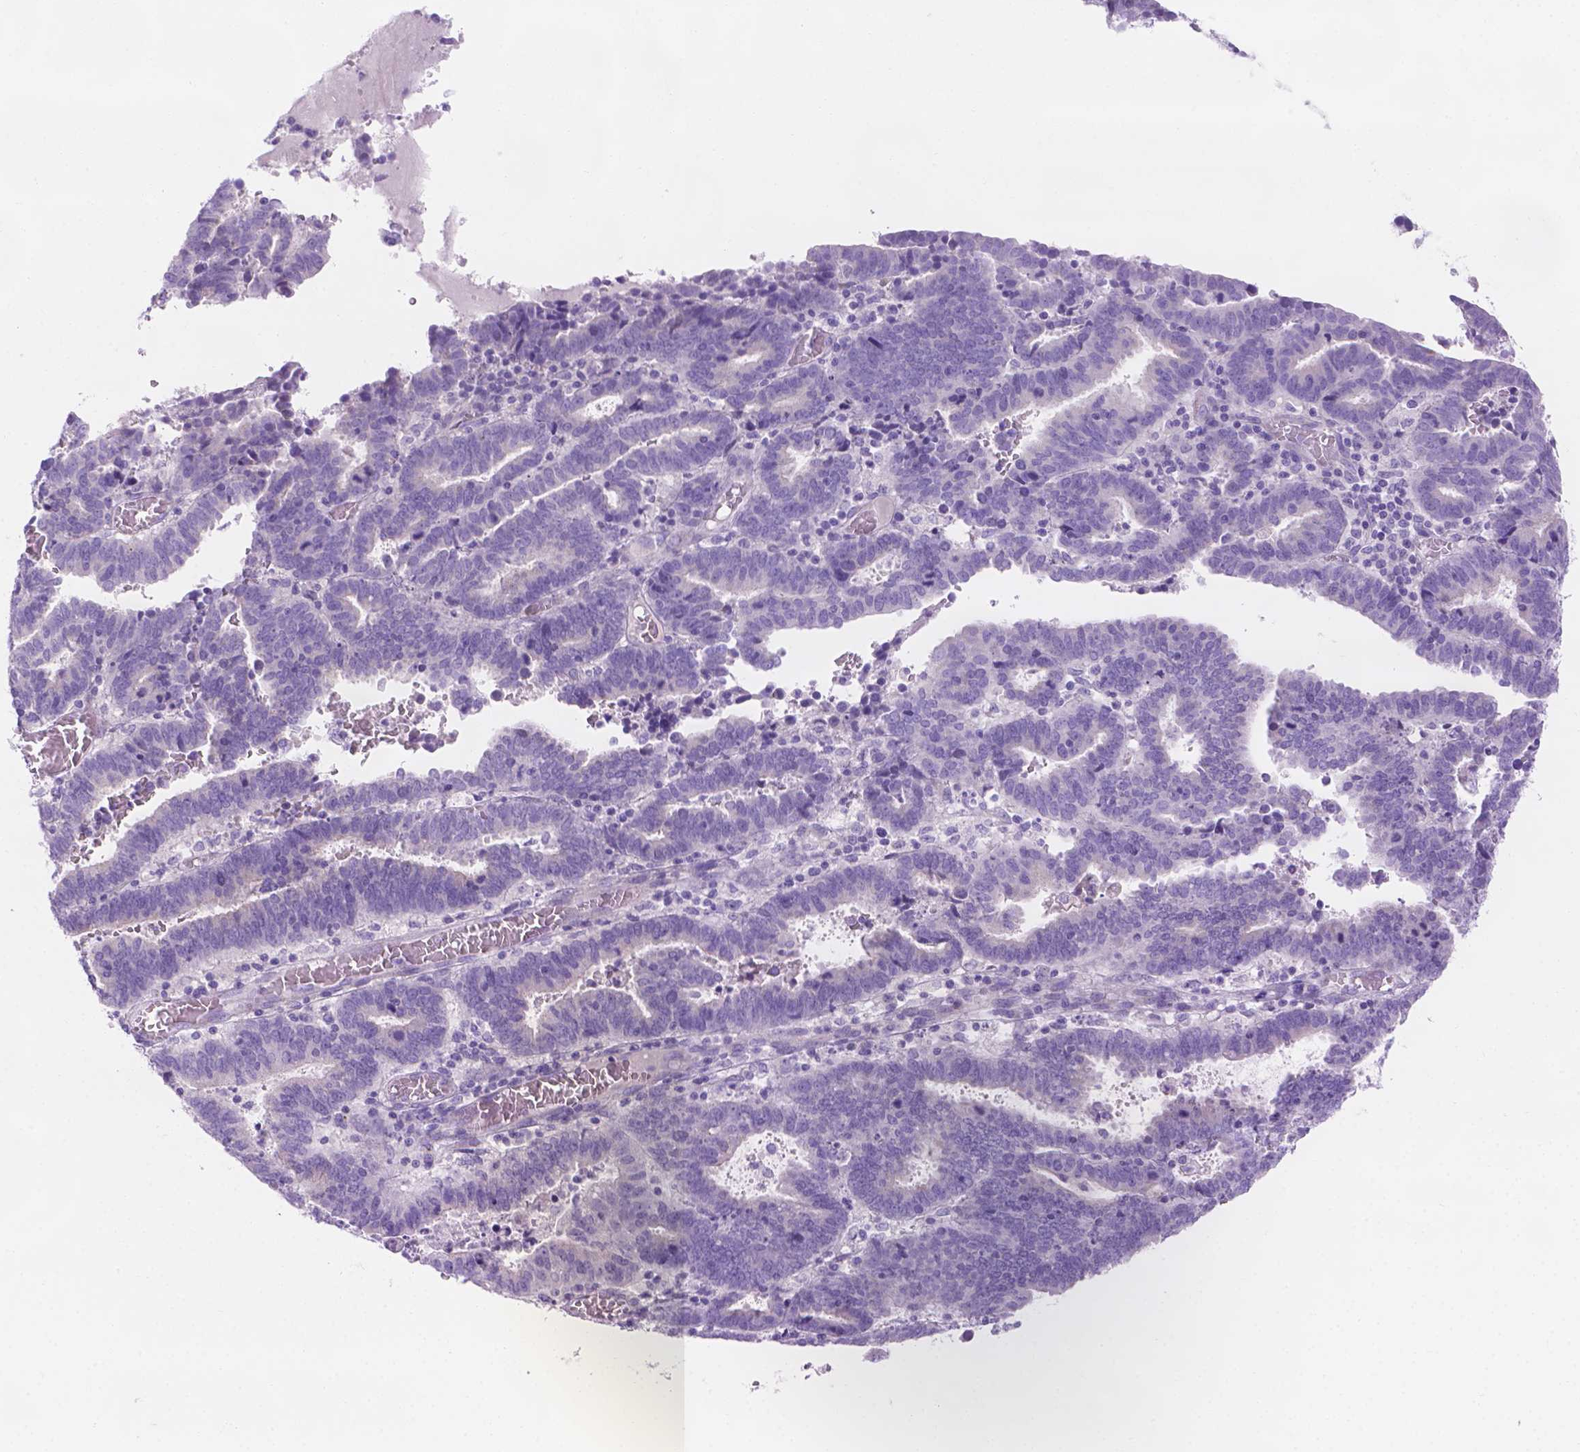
{"staining": {"intensity": "negative", "quantity": "none", "location": "none"}, "tissue": "endometrial cancer", "cell_type": "Tumor cells", "image_type": "cancer", "snomed": [{"axis": "morphology", "description": "Adenocarcinoma, NOS"}, {"axis": "topography", "description": "Uterus"}], "caption": "Histopathology image shows no significant protein expression in tumor cells of adenocarcinoma (endometrial).", "gene": "MLN", "patient": {"sex": "female", "age": 83}}